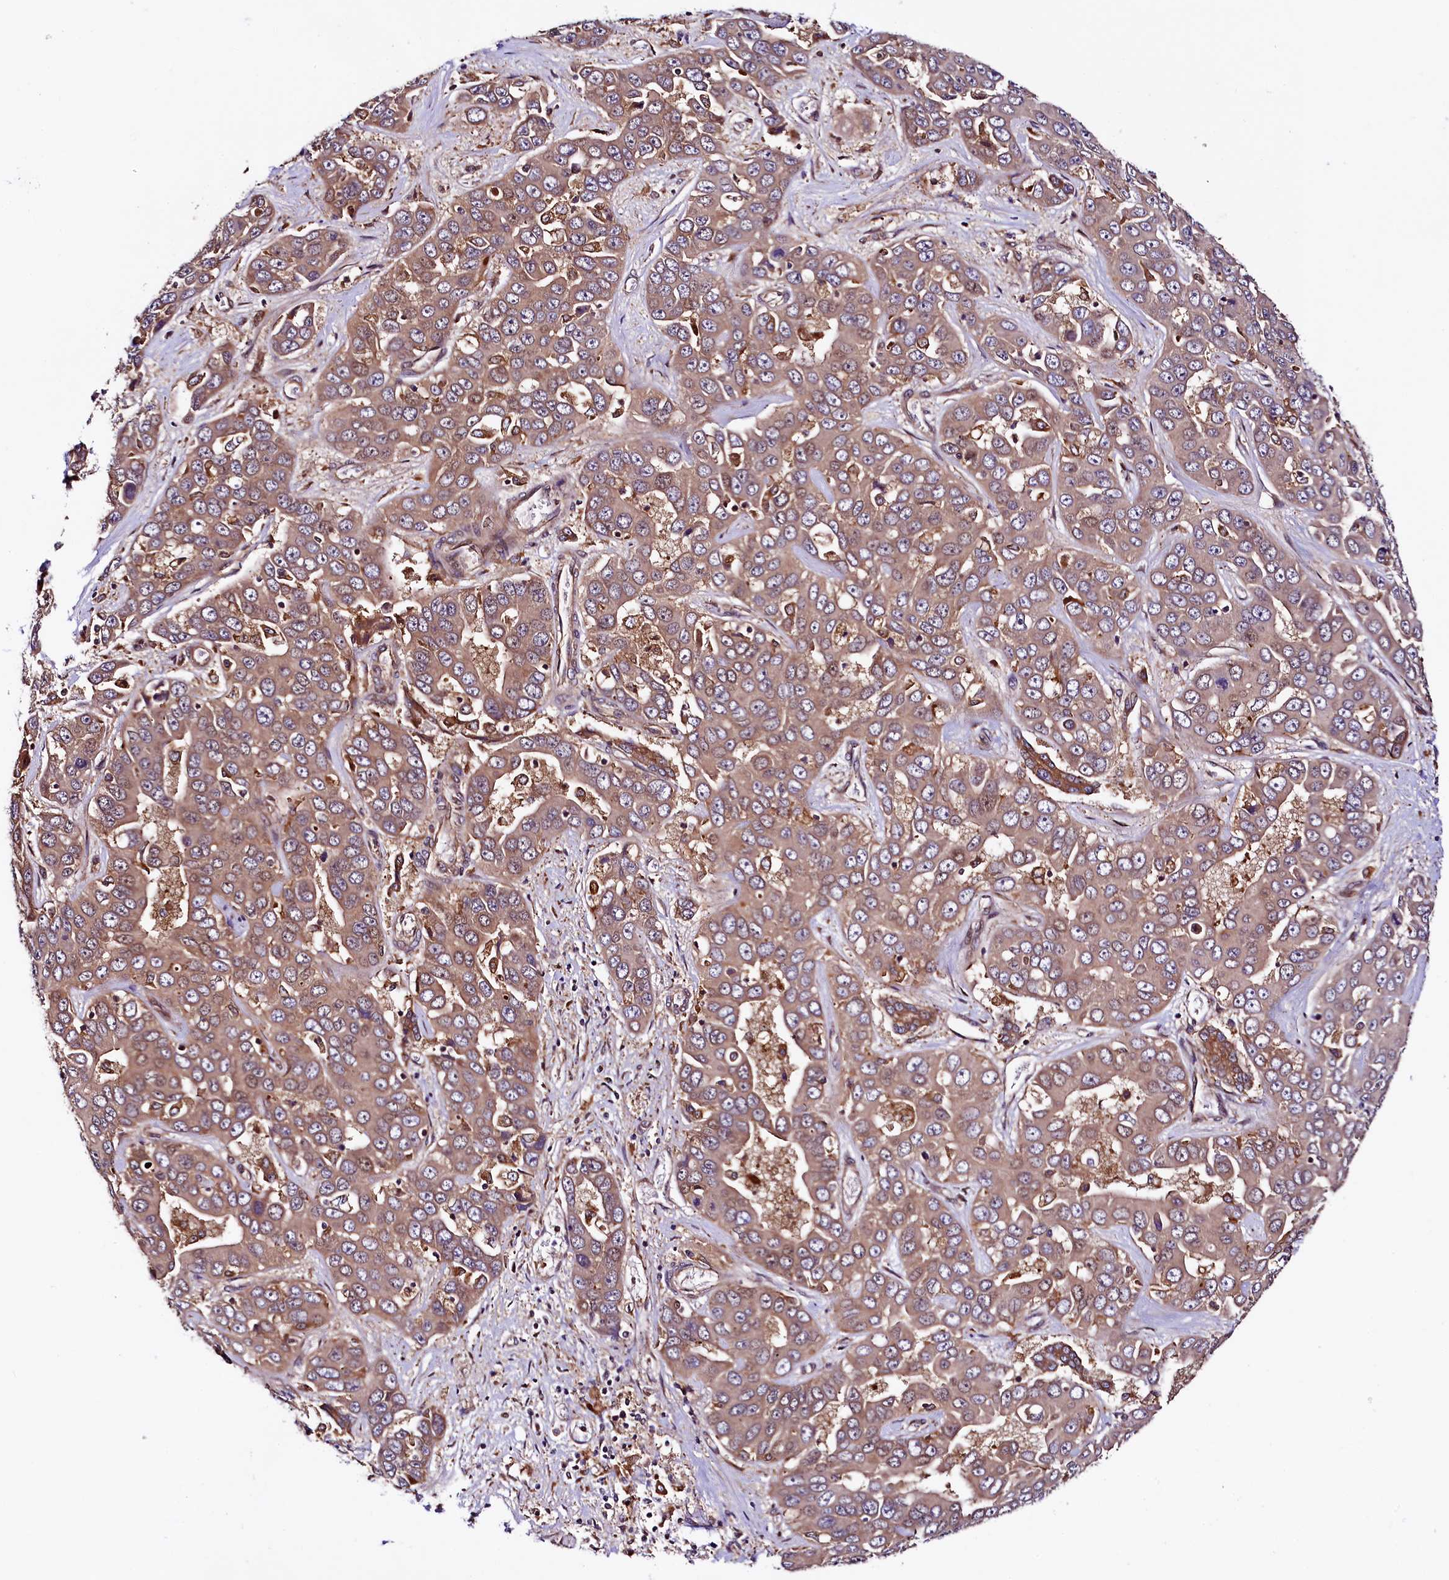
{"staining": {"intensity": "weak", "quantity": ">75%", "location": "cytoplasmic/membranous"}, "tissue": "liver cancer", "cell_type": "Tumor cells", "image_type": "cancer", "snomed": [{"axis": "morphology", "description": "Cholangiocarcinoma"}, {"axis": "topography", "description": "Liver"}], "caption": "Immunohistochemical staining of liver cholangiocarcinoma shows weak cytoplasmic/membranous protein staining in approximately >75% of tumor cells.", "gene": "VPS35", "patient": {"sex": "female", "age": 52}}